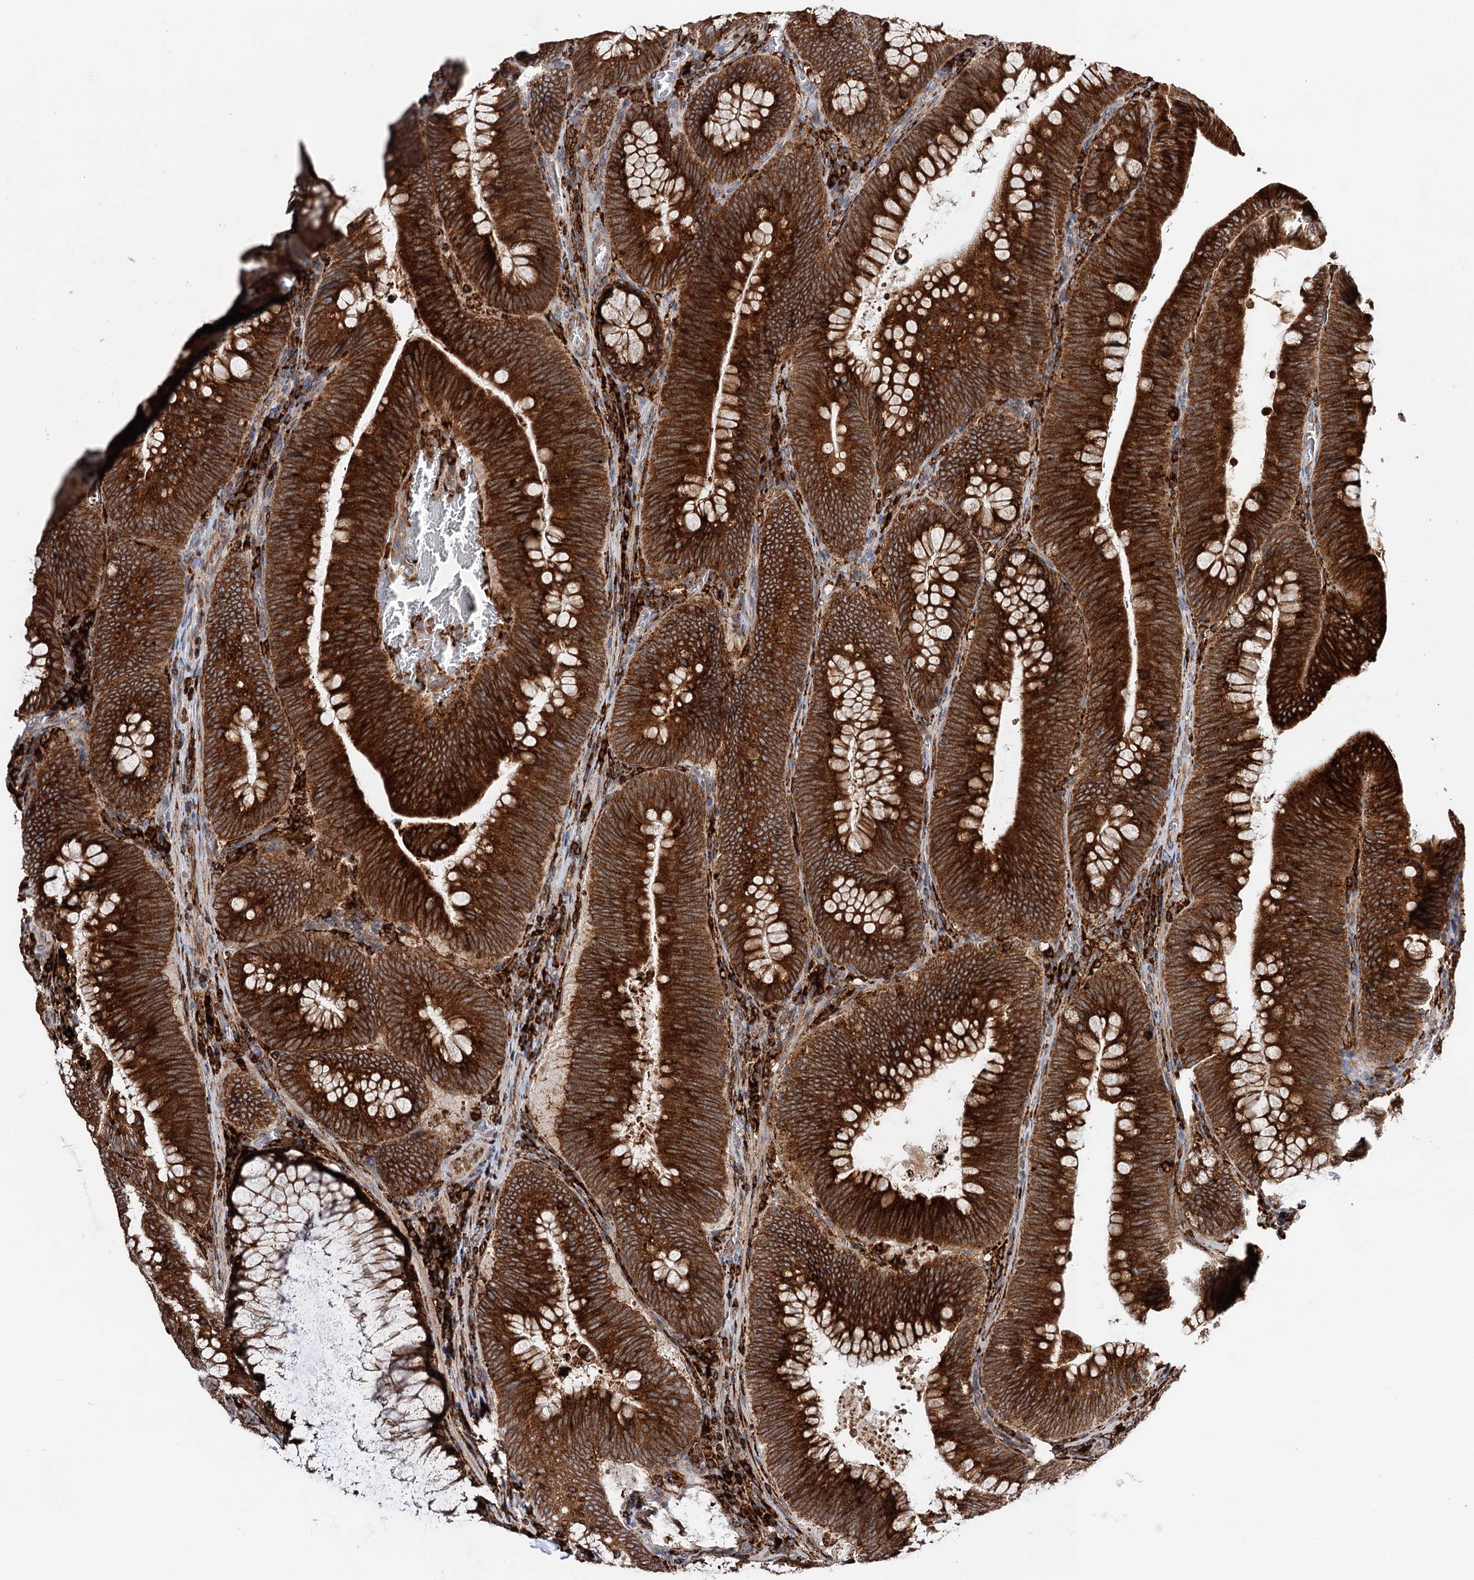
{"staining": {"intensity": "strong", "quantity": ">75%", "location": "cytoplasmic/membranous"}, "tissue": "colorectal cancer", "cell_type": "Tumor cells", "image_type": "cancer", "snomed": [{"axis": "morphology", "description": "Normal tissue, NOS"}, {"axis": "topography", "description": "Colon"}], "caption": "About >75% of tumor cells in human colorectal cancer reveal strong cytoplasmic/membranous protein expression as visualized by brown immunohistochemical staining.", "gene": "ERP29", "patient": {"sex": "female", "age": 82}}